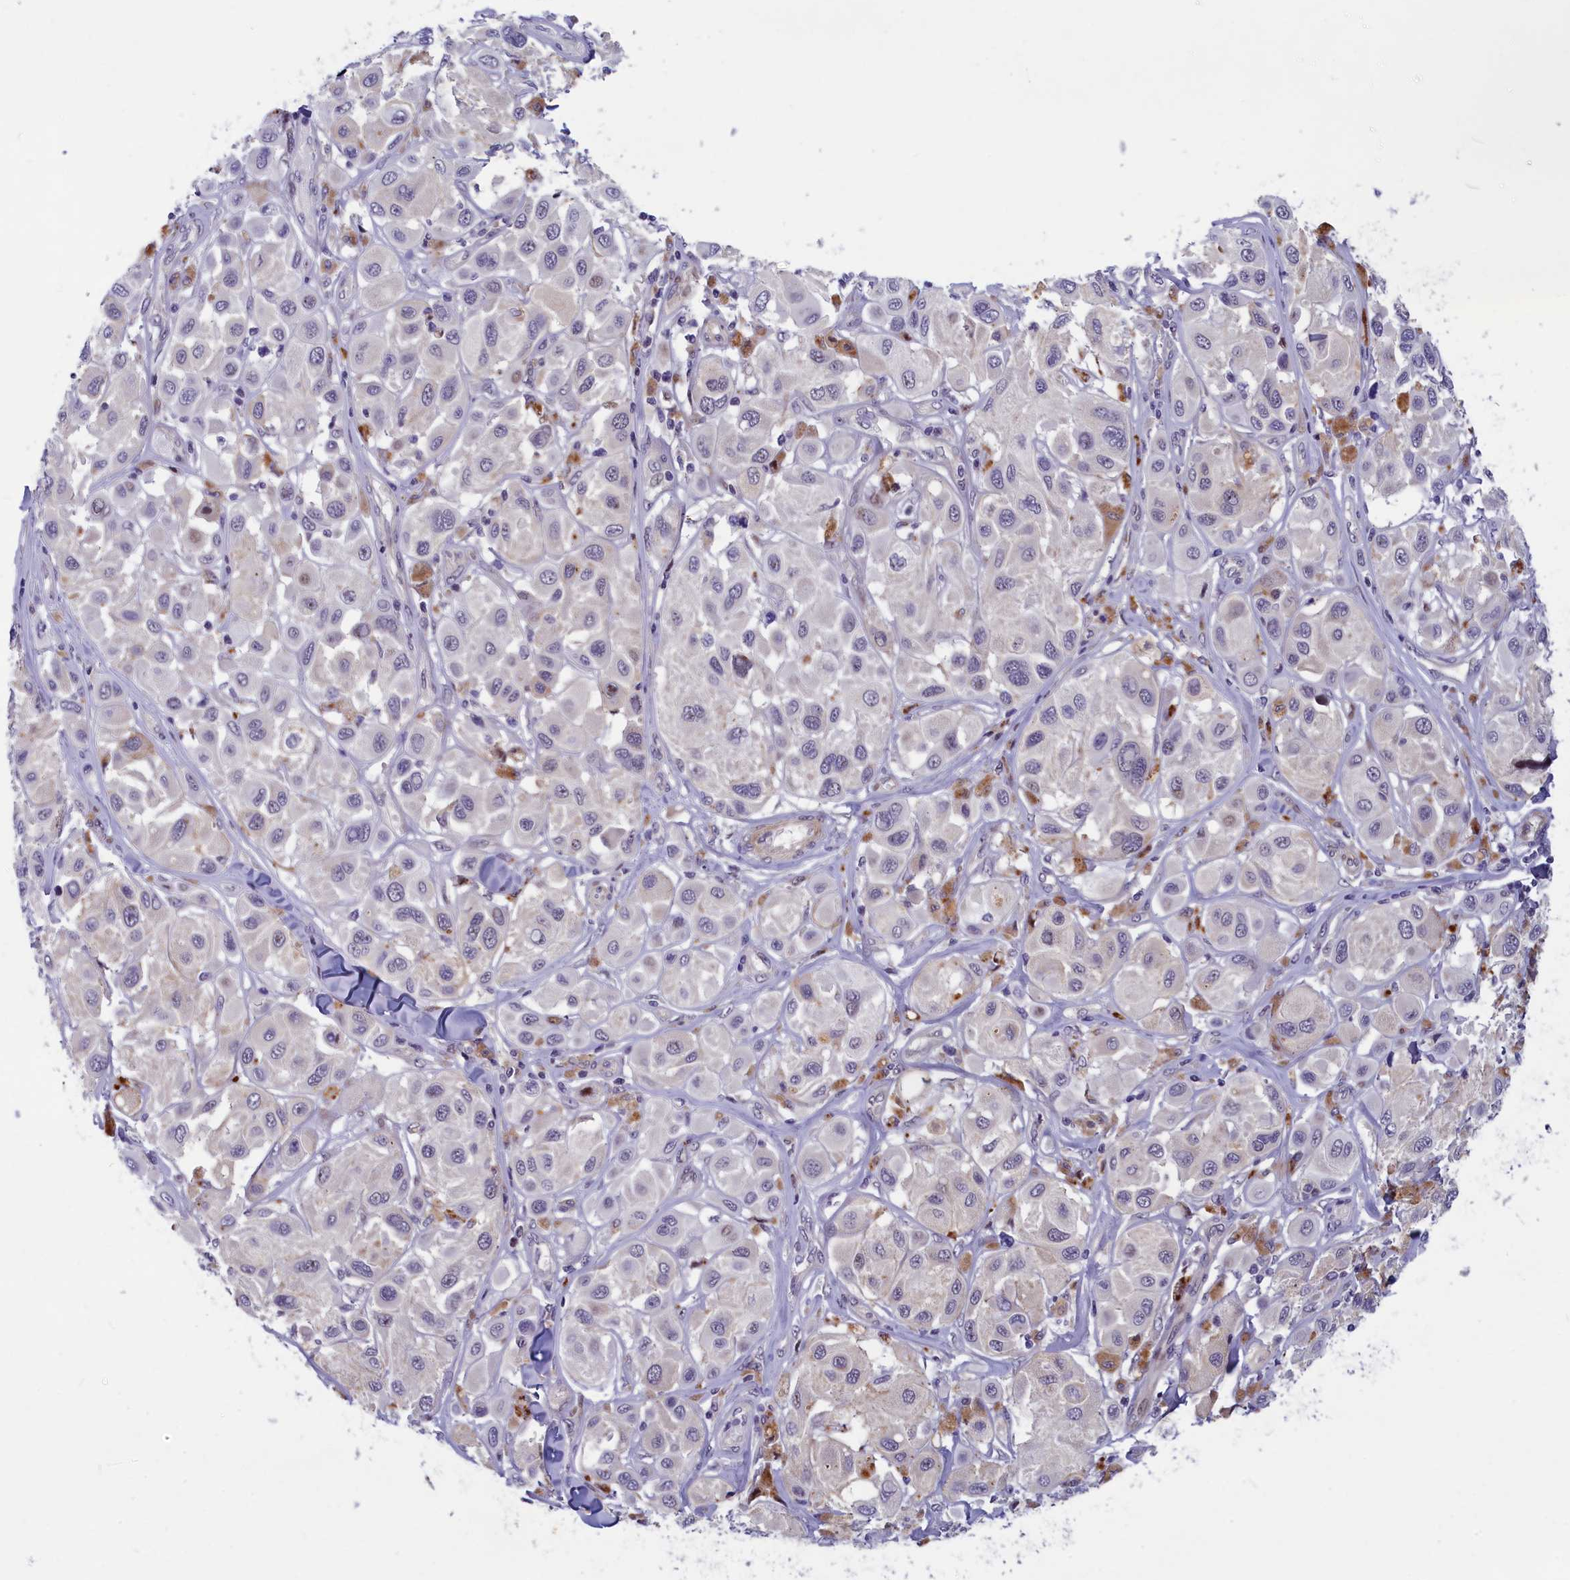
{"staining": {"intensity": "weak", "quantity": "<25%", "location": "cytoplasmic/membranous"}, "tissue": "melanoma", "cell_type": "Tumor cells", "image_type": "cancer", "snomed": [{"axis": "morphology", "description": "Malignant melanoma, Metastatic site"}, {"axis": "topography", "description": "Skin"}], "caption": "Tumor cells show no significant protein expression in malignant melanoma (metastatic site).", "gene": "ANKRD34B", "patient": {"sex": "male", "age": 41}}